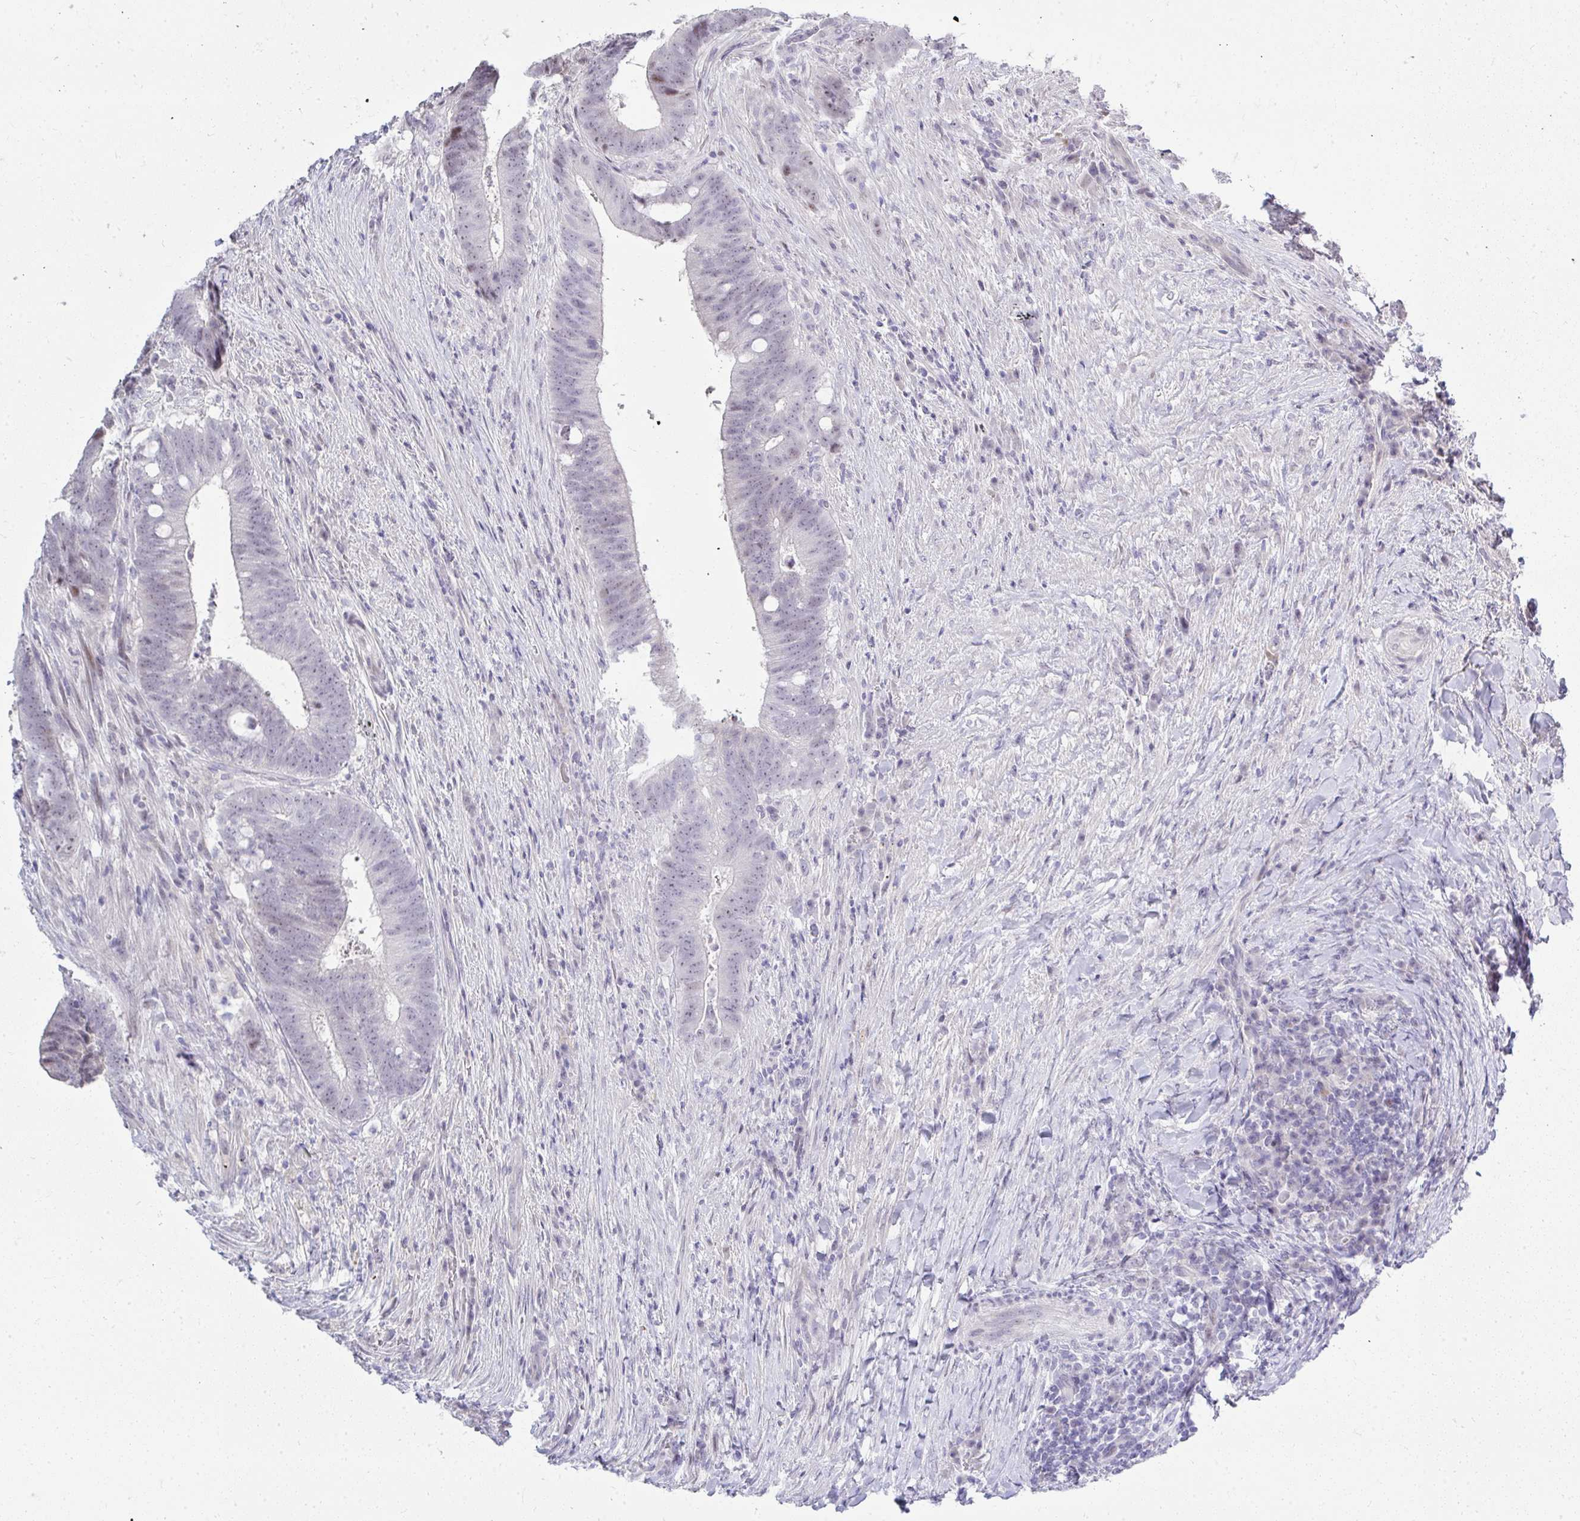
{"staining": {"intensity": "weak", "quantity": "<25%", "location": "nuclear"}, "tissue": "colorectal cancer", "cell_type": "Tumor cells", "image_type": "cancer", "snomed": [{"axis": "morphology", "description": "Adenocarcinoma, NOS"}, {"axis": "topography", "description": "Colon"}], "caption": "IHC of colorectal adenocarcinoma exhibits no positivity in tumor cells. (DAB IHC with hematoxylin counter stain).", "gene": "EID3", "patient": {"sex": "female", "age": 43}}